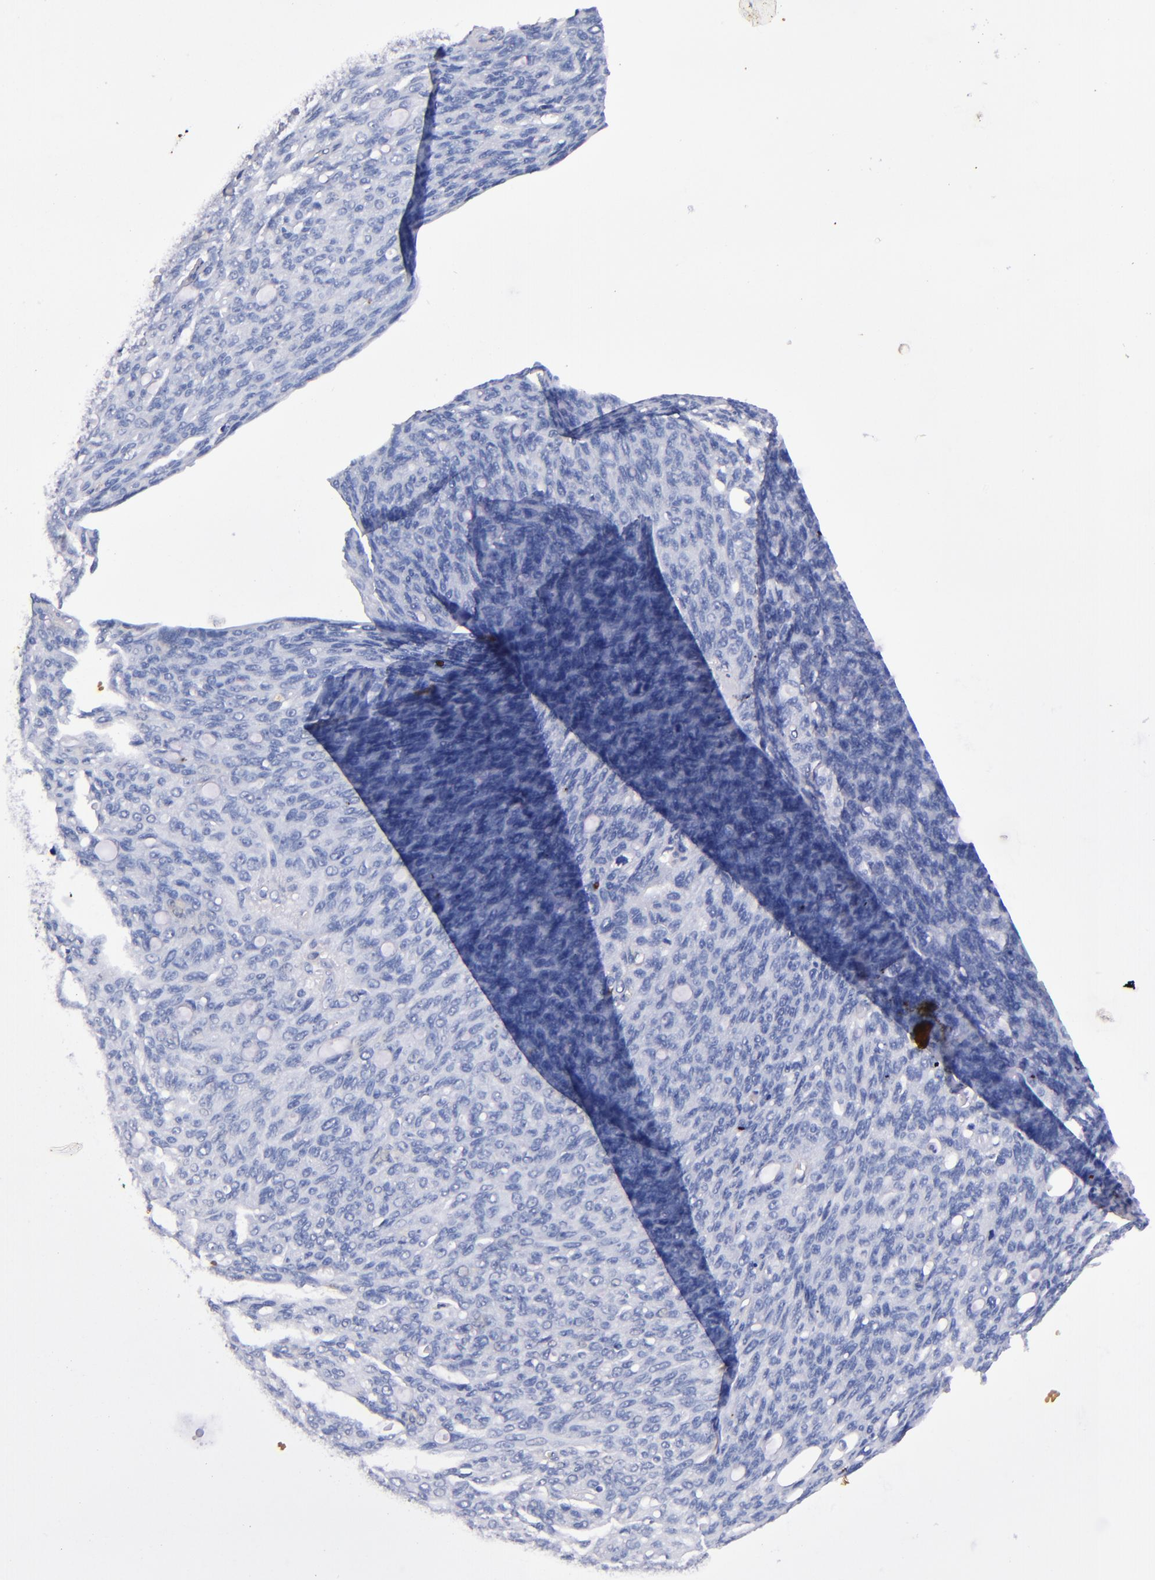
{"staining": {"intensity": "negative", "quantity": "none", "location": "none"}, "tissue": "ovarian cancer", "cell_type": "Tumor cells", "image_type": "cancer", "snomed": [{"axis": "morphology", "description": "Carcinoma, endometroid"}, {"axis": "topography", "description": "Ovary"}], "caption": "Tumor cells show no significant protein expression in endometroid carcinoma (ovarian).", "gene": "S100A8", "patient": {"sex": "female", "age": 60}}